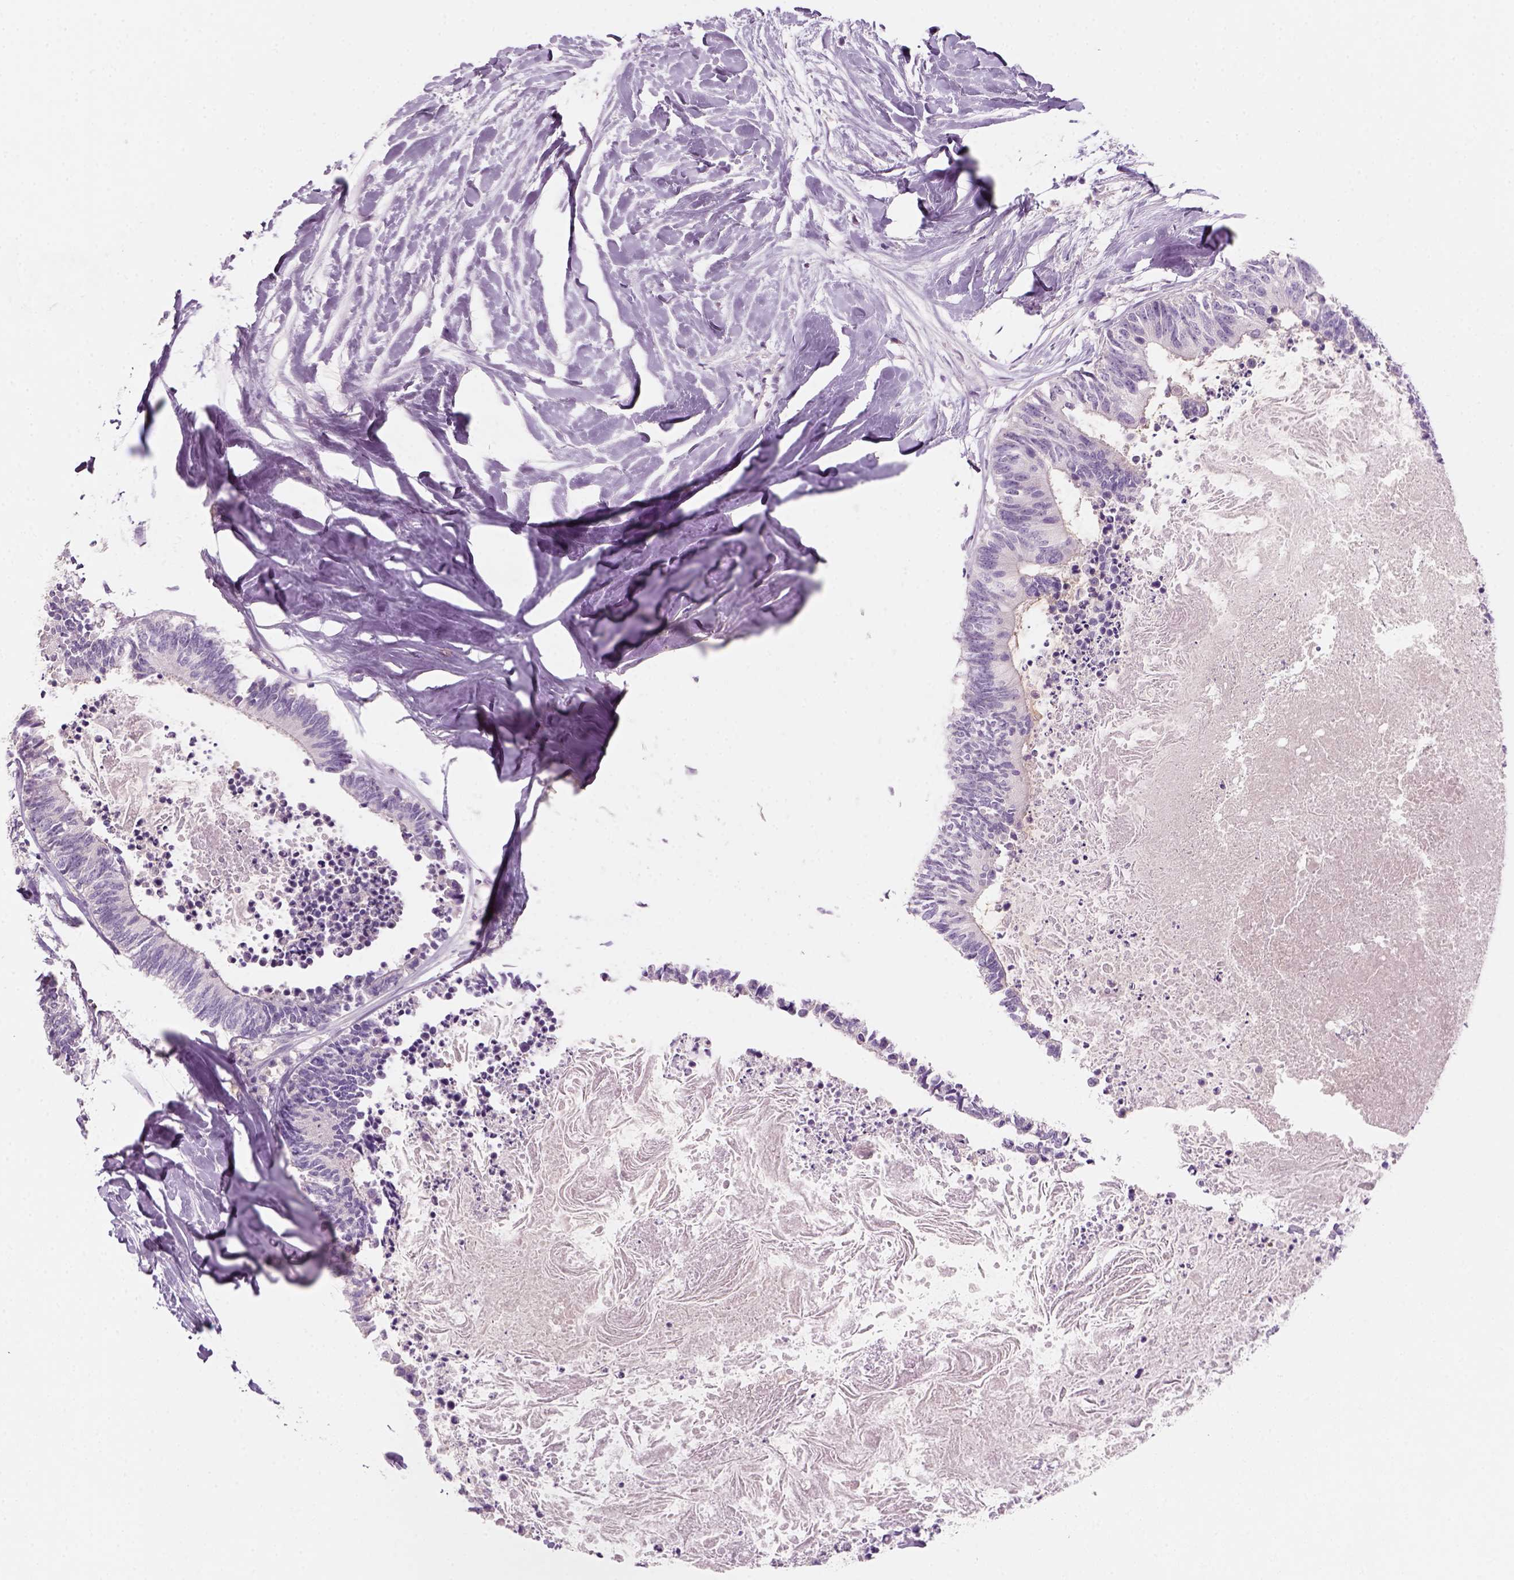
{"staining": {"intensity": "negative", "quantity": "none", "location": "none"}, "tissue": "colorectal cancer", "cell_type": "Tumor cells", "image_type": "cancer", "snomed": [{"axis": "morphology", "description": "Adenocarcinoma, NOS"}, {"axis": "topography", "description": "Colon"}, {"axis": "topography", "description": "Rectum"}], "caption": "IHC photomicrograph of neoplastic tissue: colorectal cancer stained with DAB (3,3'-diaminobenzidine) displays no significant protein staining in tumor cells. (Stains: DAB (3,3'-diaminobenzidine) IHC with hematoxylin counter stain, Microscopy: brightfield microscopy at high magnification).", "gene": "KRT25", "patient": {"sex": "male", "age": 57}}